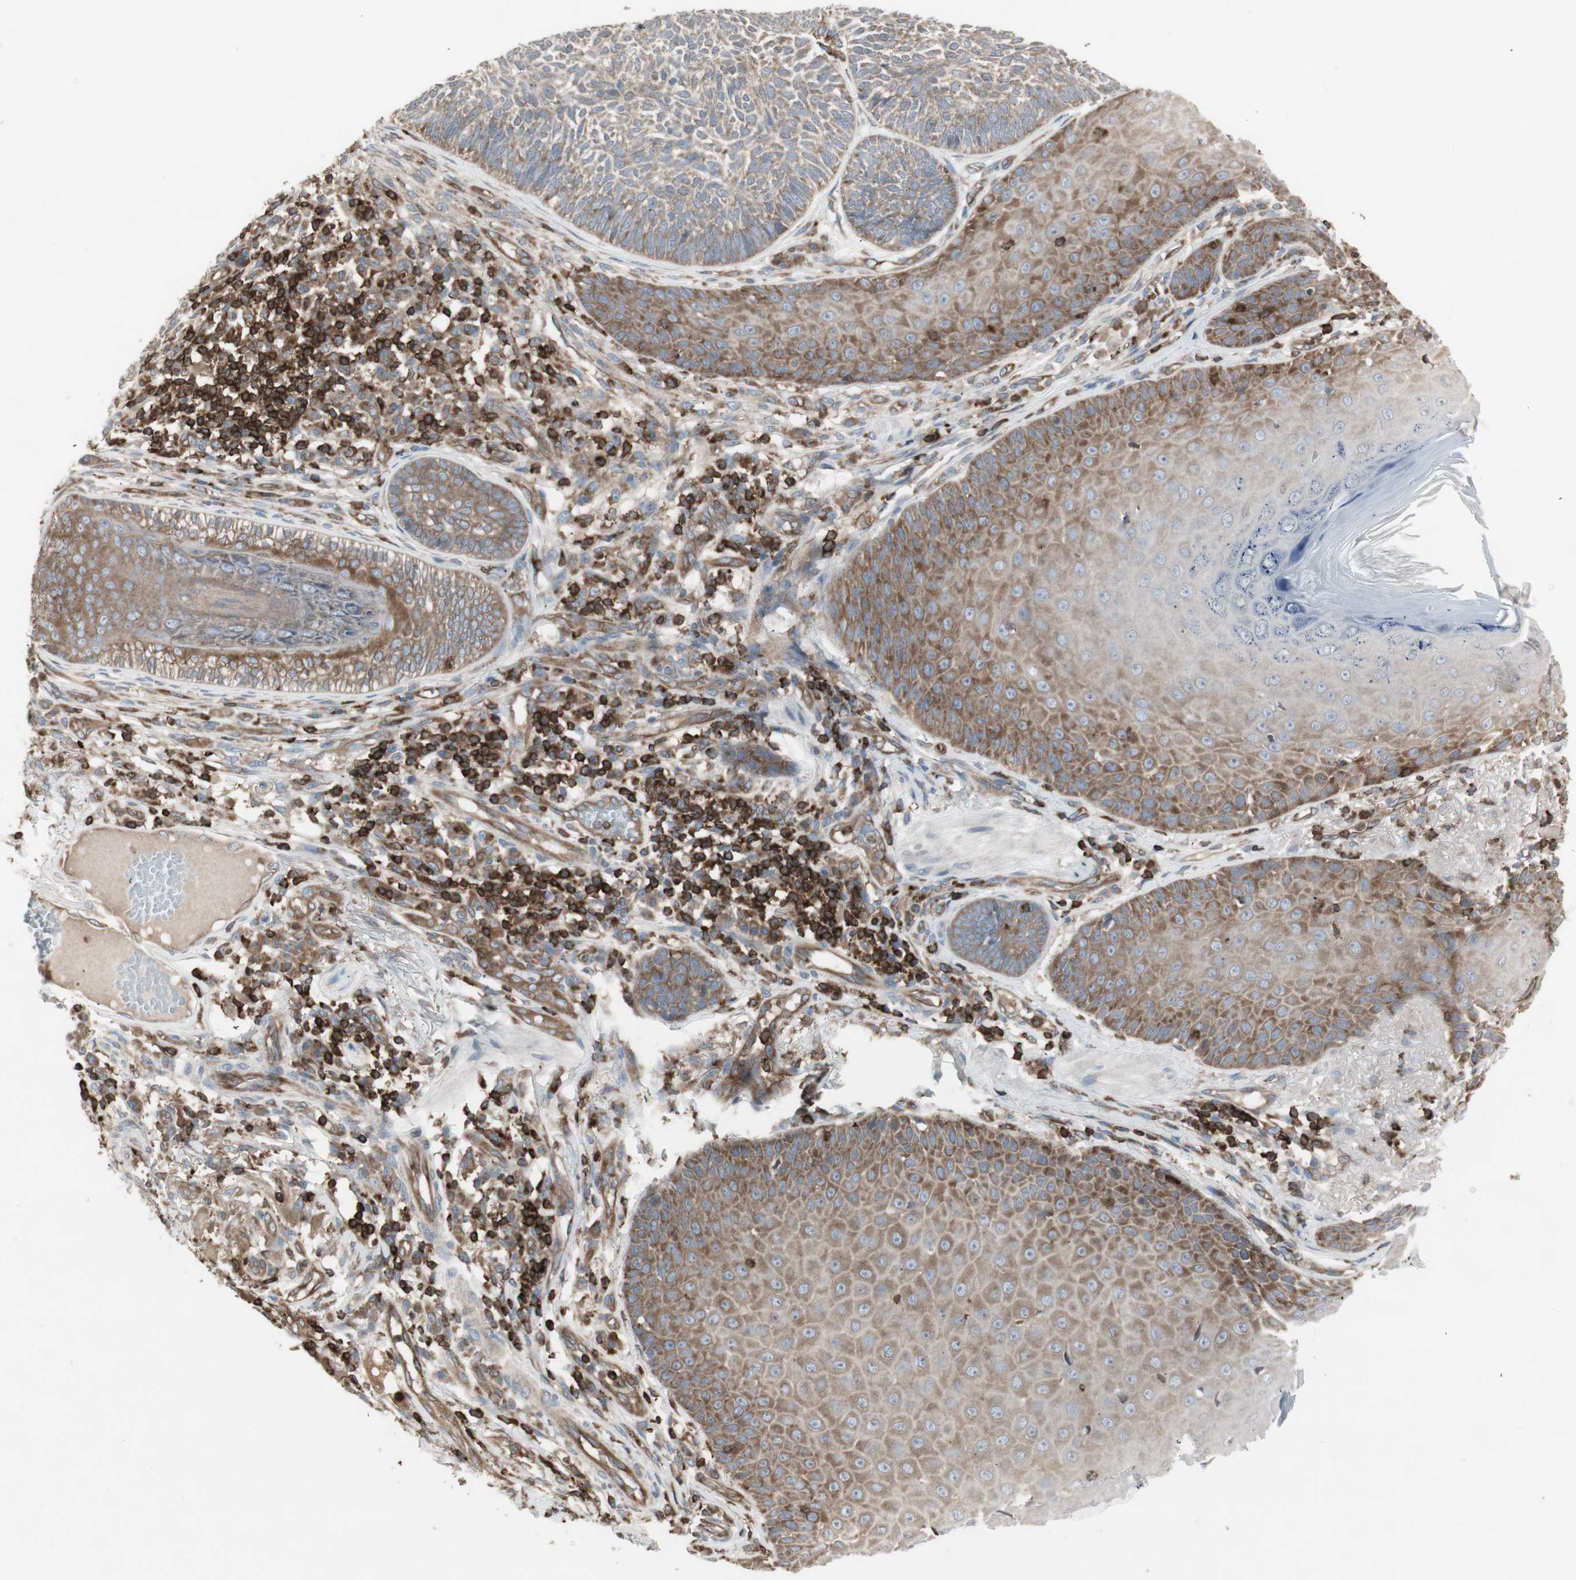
{"staining": {"intensity": "weak", "quantity": "25%-75%", "location": "cytoplasmic/membranous"}, "tissue": "skin cancer", "cell_type": "Tumor cells", "image_type": "cancer", "snomed": [{"axis": "morphology", "description": "Normal tissue, NOS"}, {"axis": "morphology", "description": "Basal cell carcinoma"}, {"axis": "topography", "description": "Skin"}], "caption": "A brown stain highlights weak cytoplasmic/membranous expression of a protein in human skin cancer (basal cell carcinoma) tumor cells. The staining was performed using DAB, with brown indicating positive protein expression. Nuclei are stained blue with hematoxylin.", "gene": "ARHGEF1", "patient": {"sex": "male", "age": 52}}